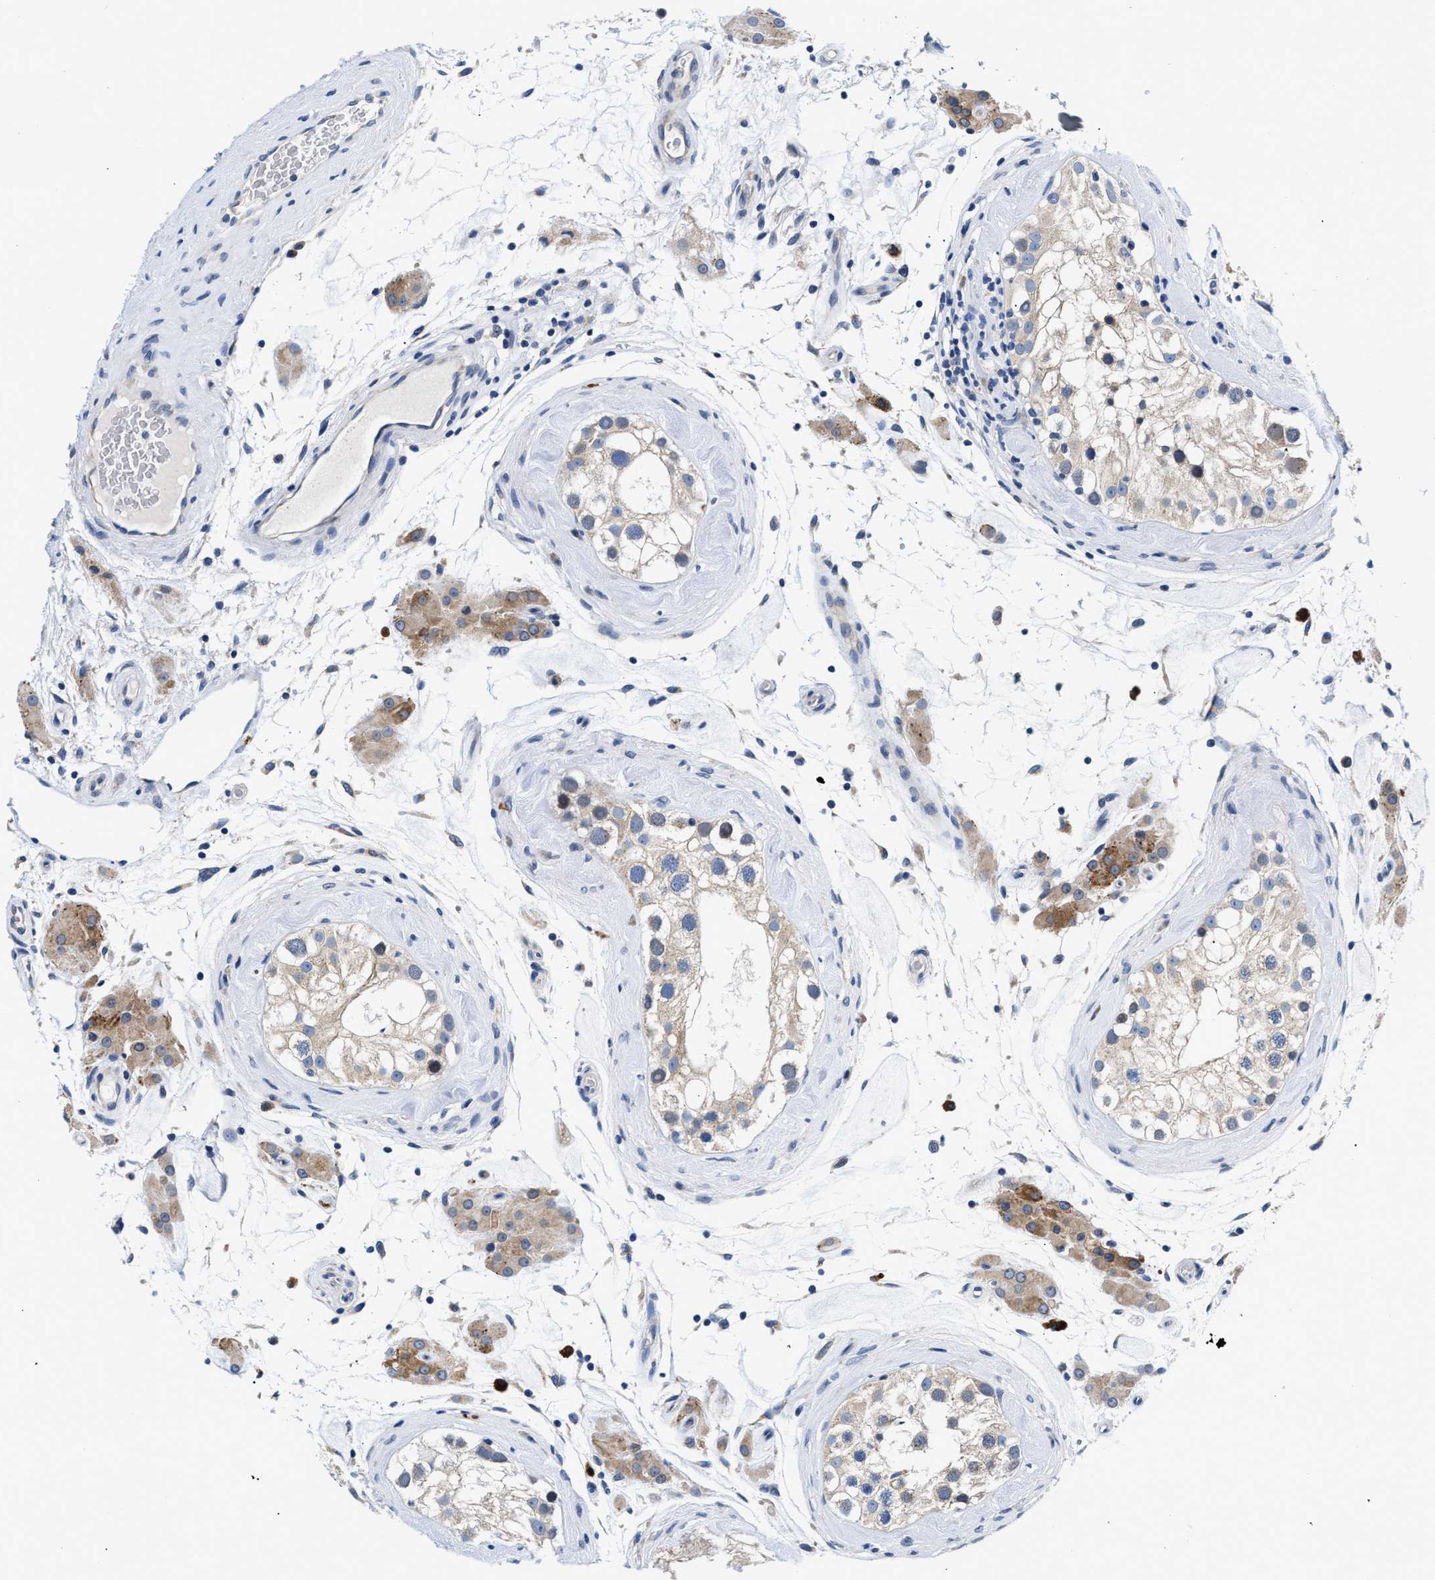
{"staining": {"intensity": "weak", "quantity": "<25%", "location": "cytoplasmic/membranous"}, "tissue": "testis", "cell_type": "Cells in seminiferous ducts", "image_type": "normal", "snomed": [{"axis": "morphology", "description": "Normal tissue, NOS"}, {"axis": "topography", "description": "Testis"}], "caption": "Cells in seminiferous ducts show no significant protein staining in unremarkable testis. The staining is performed using DAB brown chromogen with nuclei counter-stained in using hematoxylin.", "gene": "RINT1", "patient": {"sex": "male", "age": 46}}